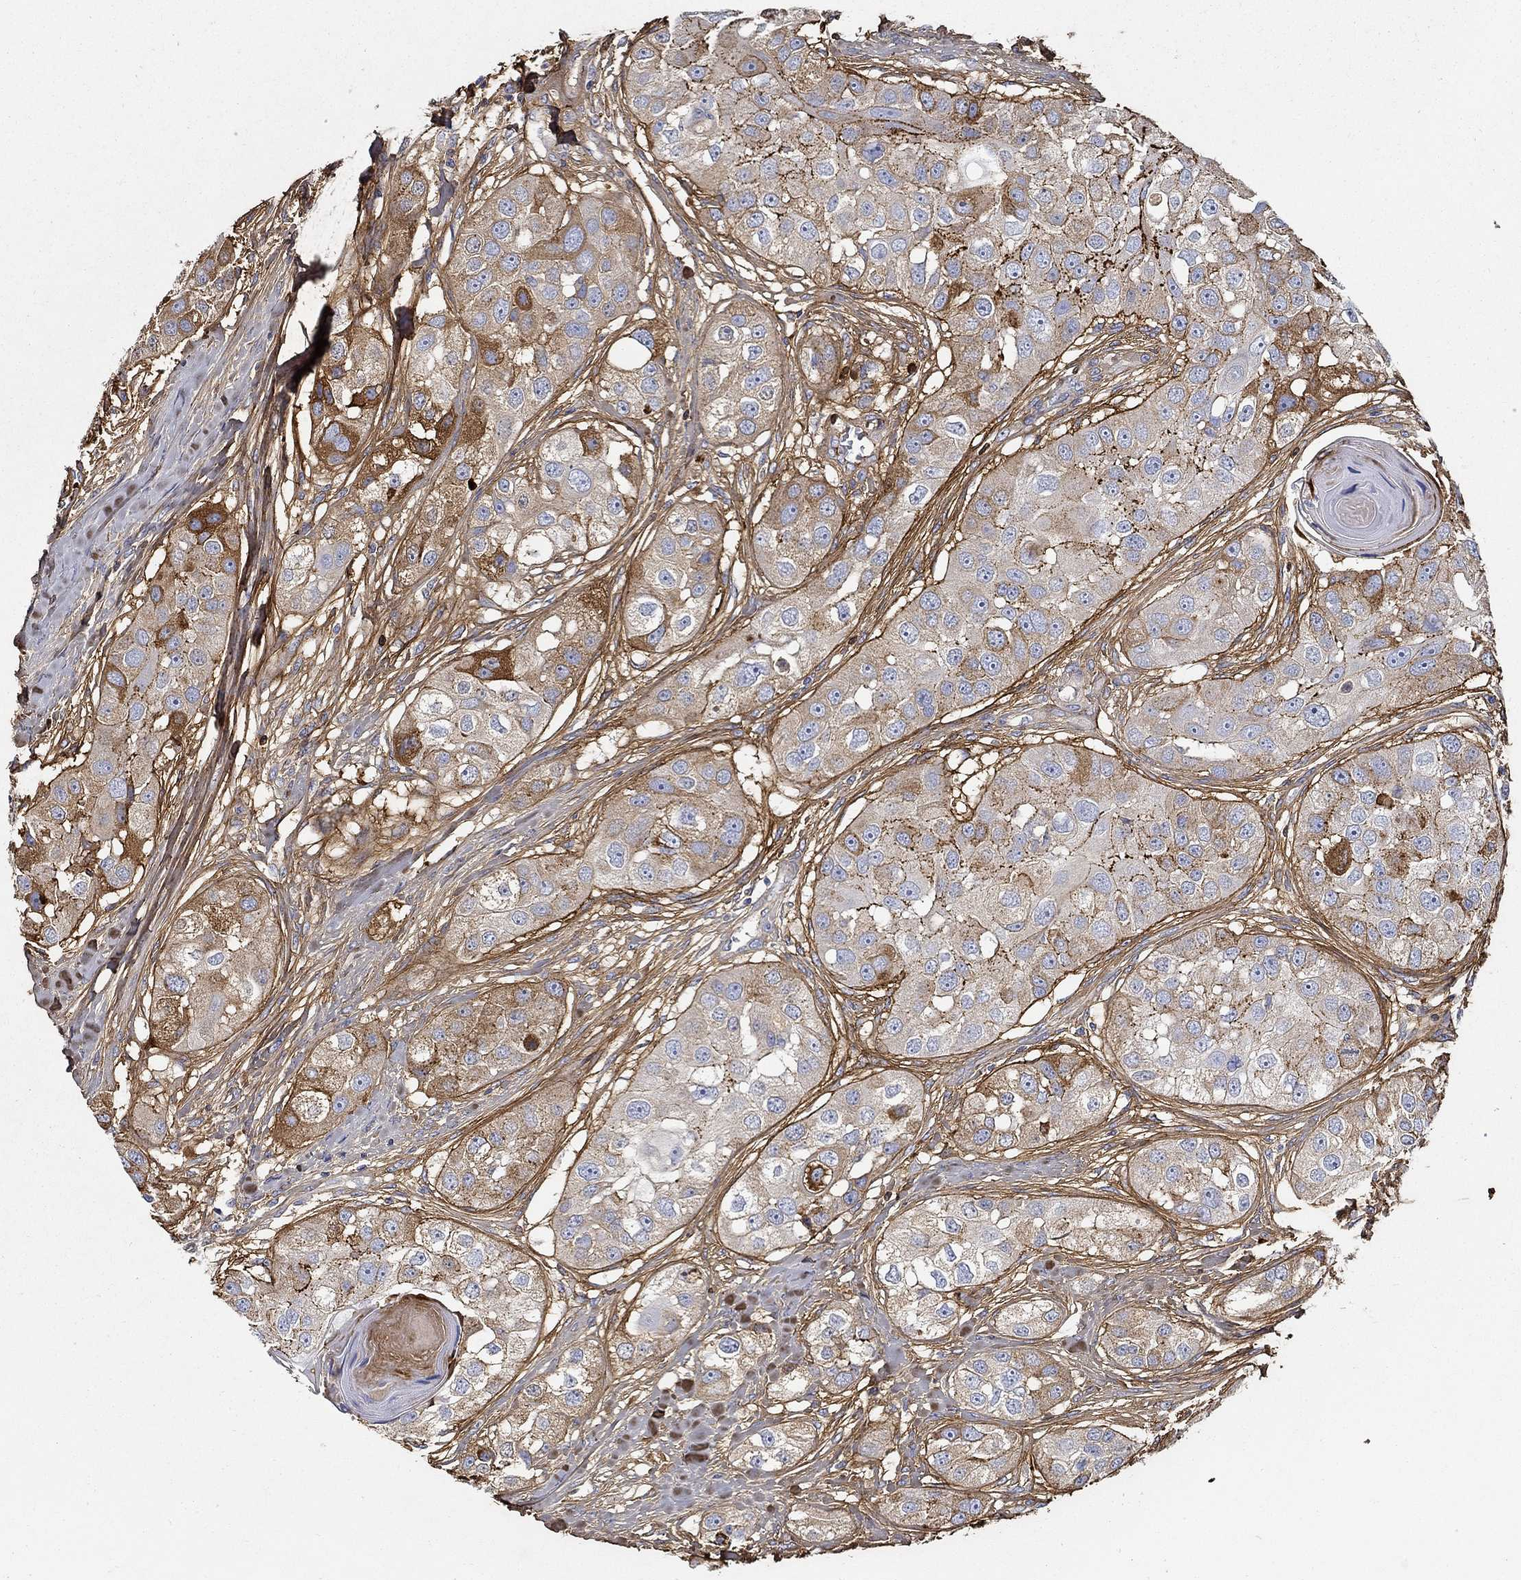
{"staining": {"intensity": "moderate", "quantity": ">75%", "location": "cytoplasmic/membranous"}, "tissue": "head and neck cancer", "cell_type": "Tumor cells", "image_type": "cancer", "snomed": [{"axis": "morphology", "description": "Normal tissue, NOS"}, {"axis": "morphology", "description": "Squamous cell carcinoma, NOS"}, {"axis": "topography", "description": "Skeletal muscle"}, {"axis": "topography", "description": "Head-Neck"}], "caption": "This micrograph displays immunohistochemistry staining of head and neck squamous cell carcinoma, with medium moderate cytoplasmic/membranous positivity in approximately >75% of tumor cells.", "gene": "TGFBI", "patient": {"sex": "male", "age": 51}}